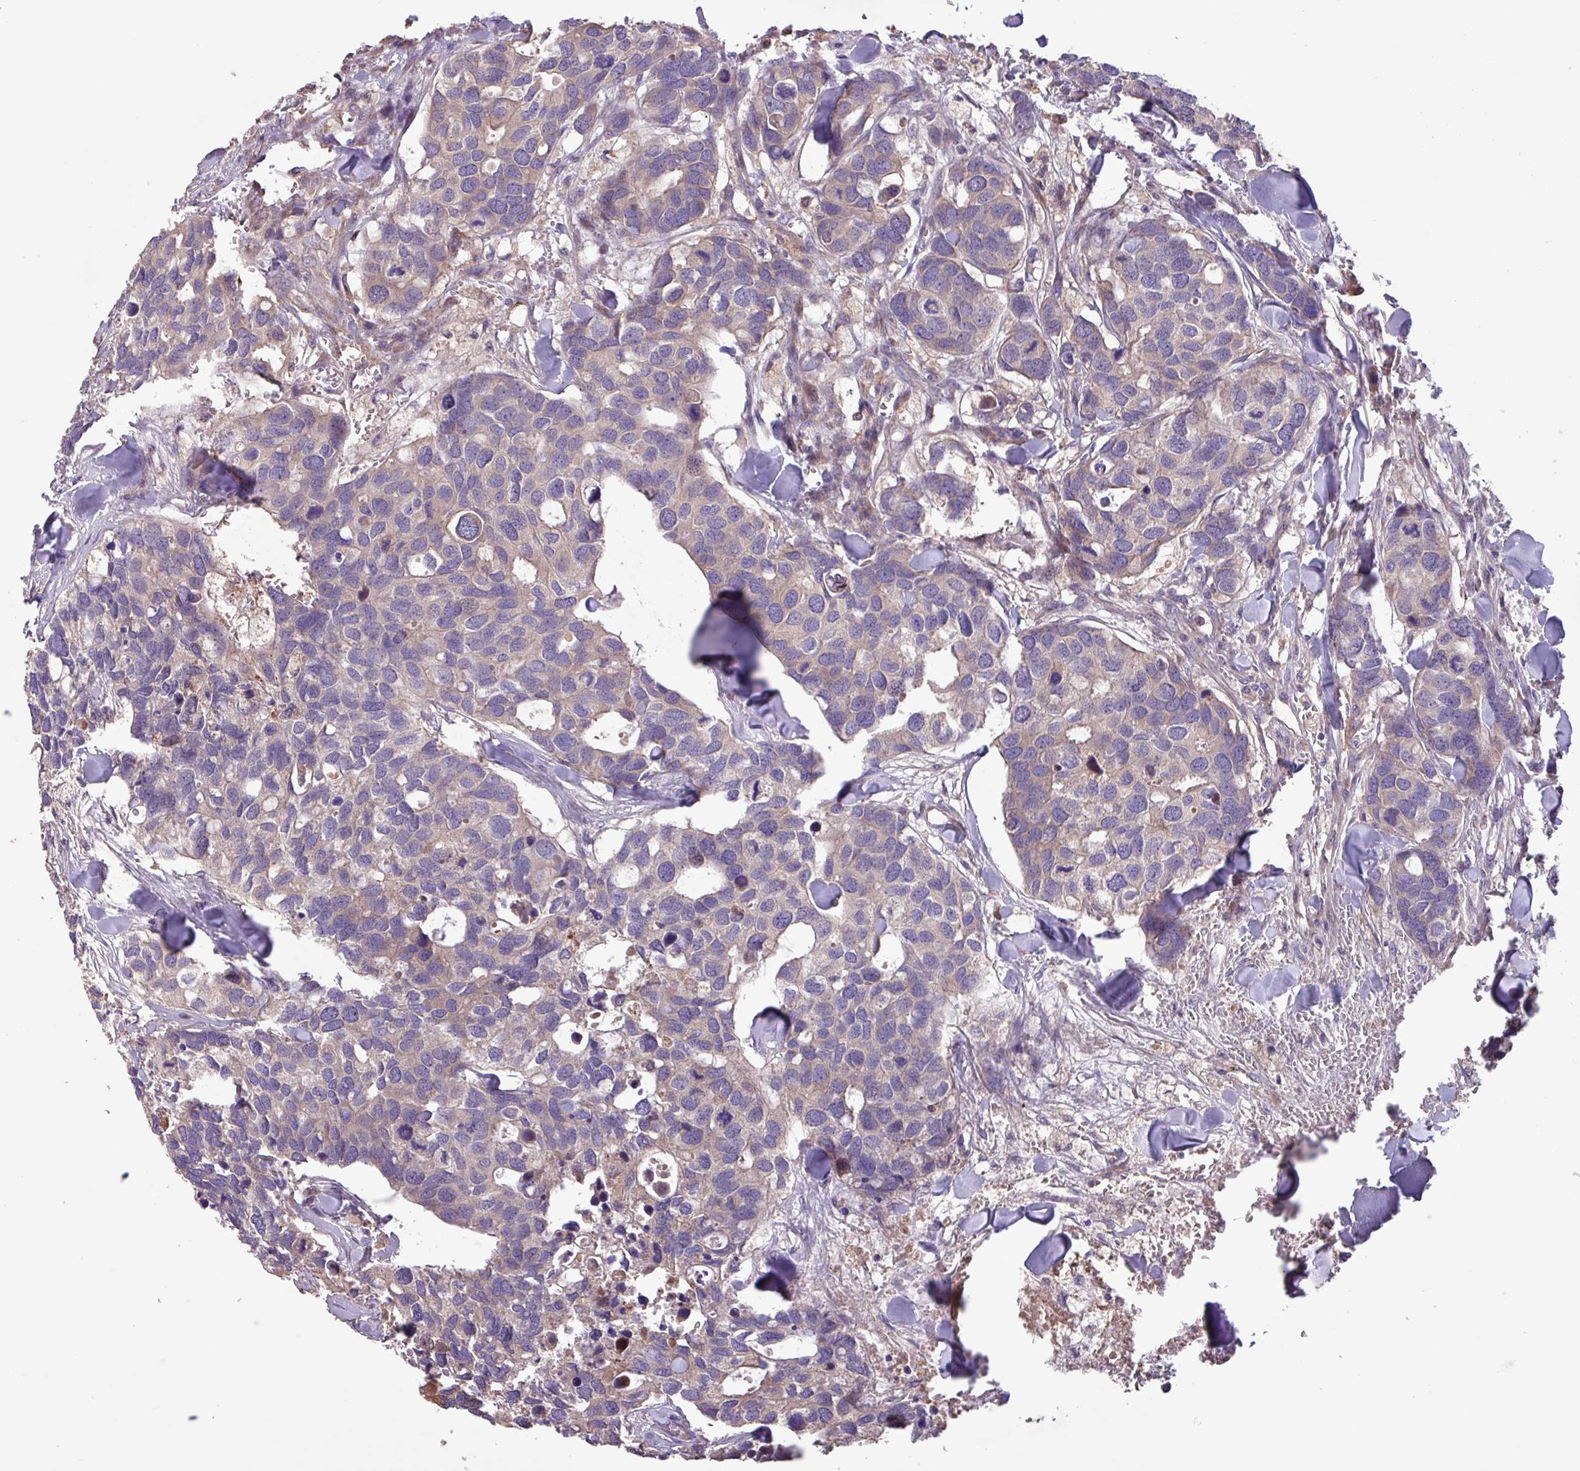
{"staining": {"intensity": "weak", "quantity": "<25%", "location": "cytoplasmic/membranous"}, "tissue": "breast cancer", "cell_type": "Tumor cells", "image_type": "cancer", "snomed": [{"axis": "morphology", "description": "Duct carcinoma"}, {"axis": "topography", "description": "Breast"}], "caption": "This is an immunohistochemistry photomicrograph of infiltrating ductal carcinoma (breast). There is no expression in tumor cells.", "gene": "PTPRQ", "patient": {"sex": "female", "age": 83}}